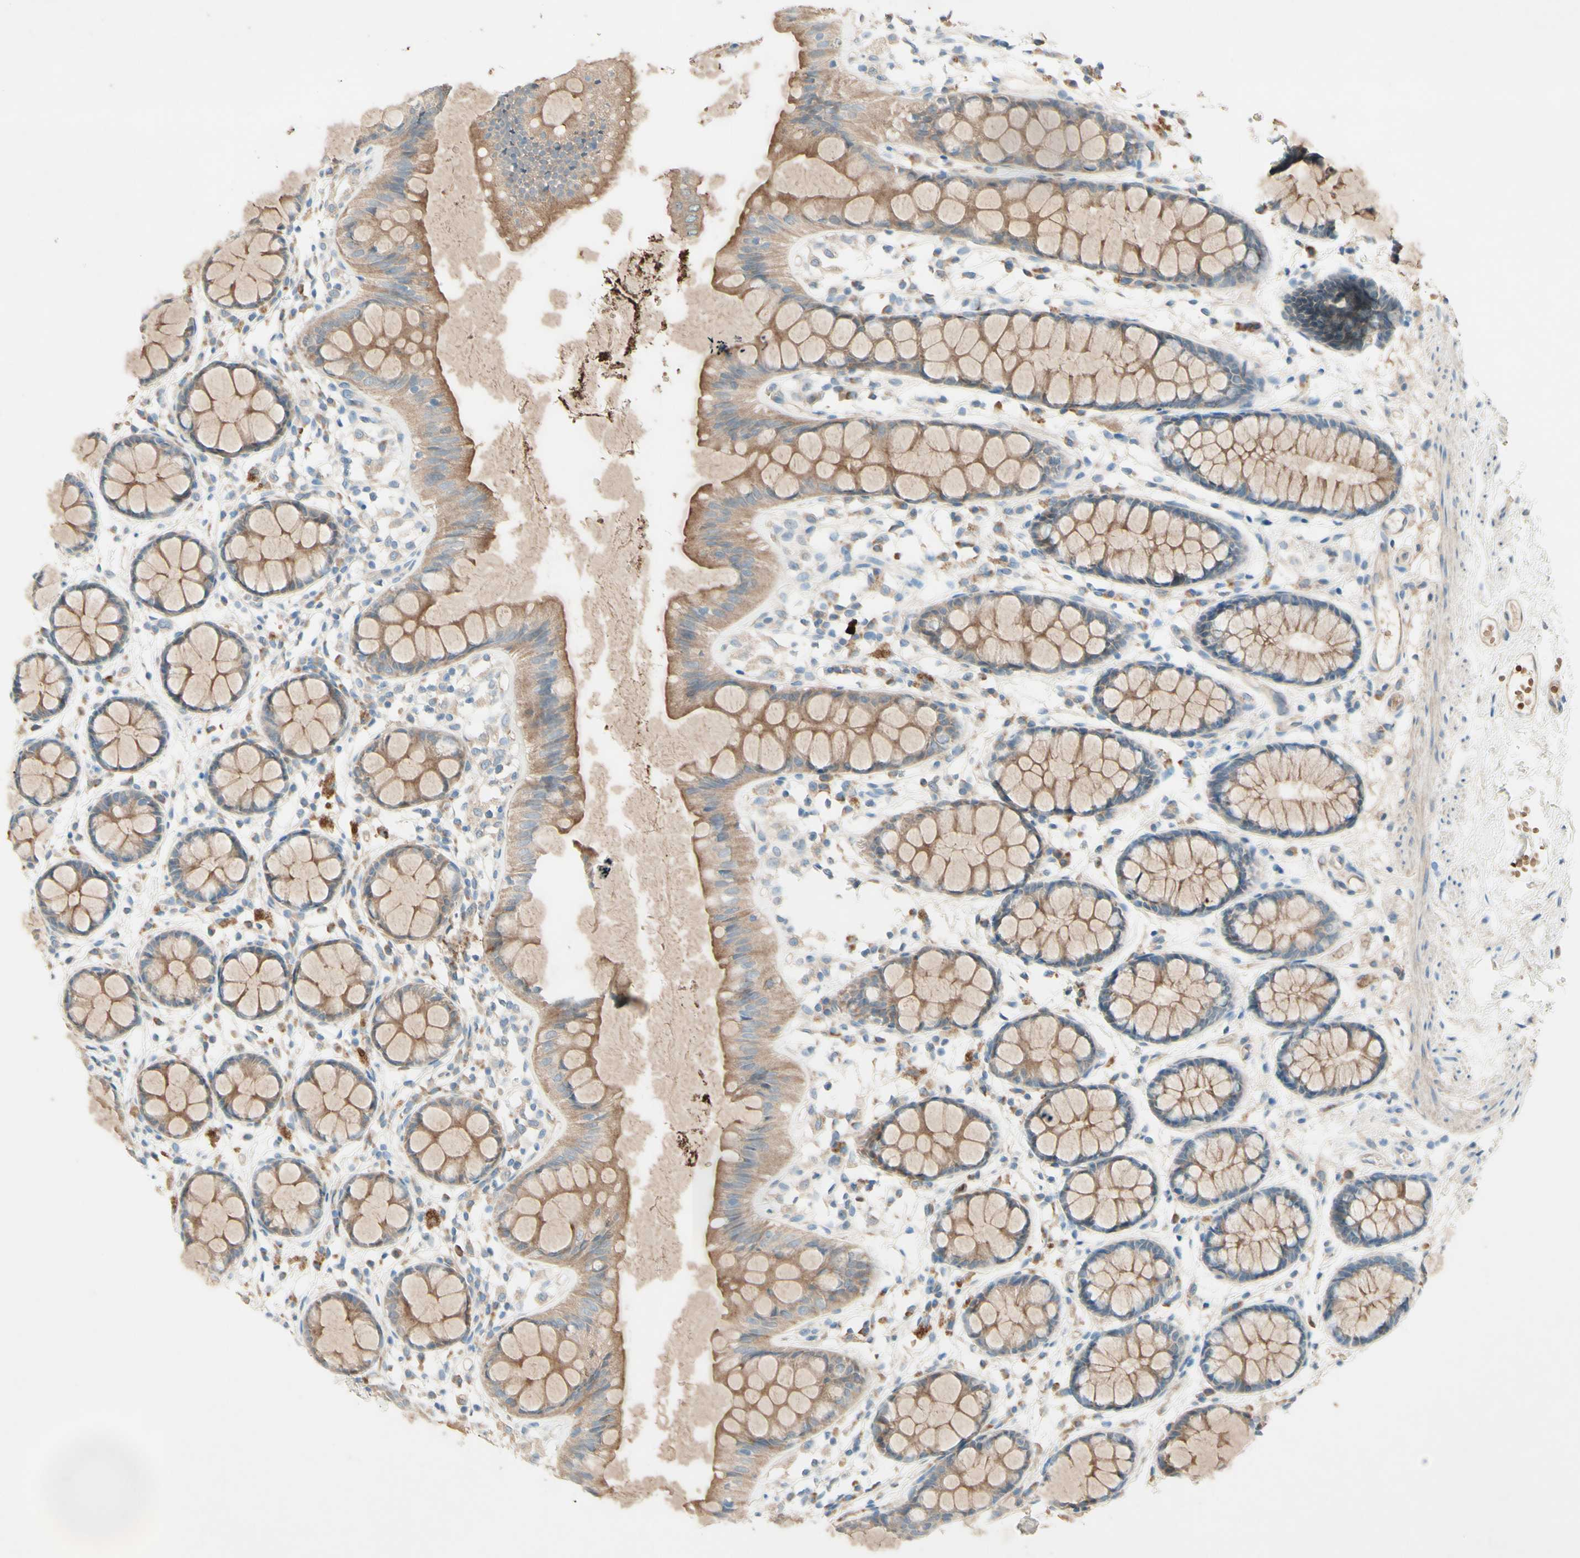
{"staining": {"intensity": "moderate", "quantity": ">75%", "location": "cytoplasmic/membranous"}, "tissue": "rectum", "cell_type": "Glandular cells", "image_type": "normal", "snomed": [{"axis": "morphology", "description": "Normal tissue, NOS"}, {"axis": "topography", "description": "Rectum"}], "caption": "Glandular cells reveal medium levels of moderate cytoplasmic/membranous expression in about >75% of cells in unremarkable rectum.", "gene": "IL2", "patient": {"sex": "female", "age": 66}}